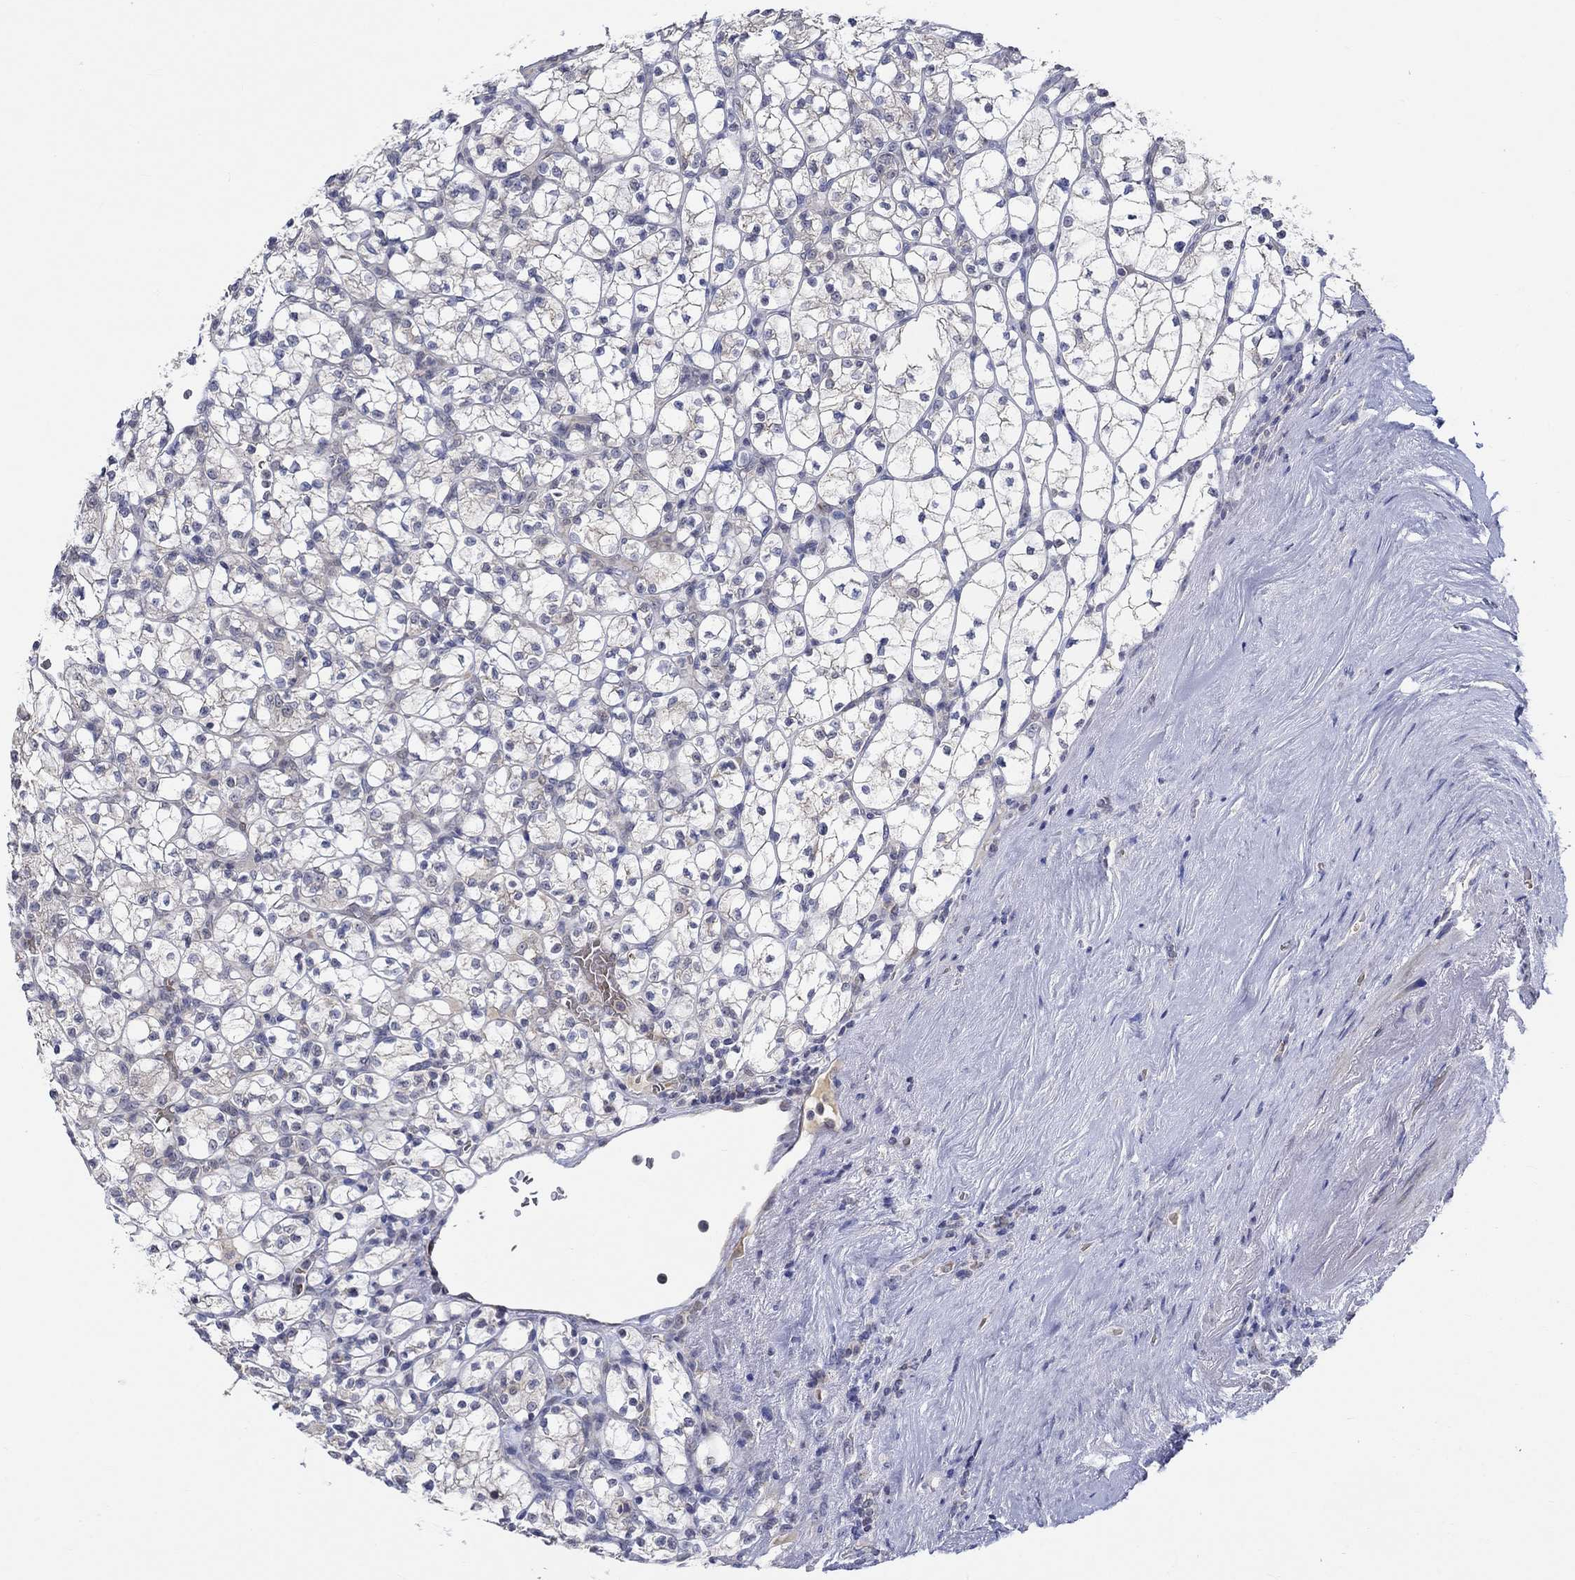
{"staining": {"intensity": "negative", "quantity": "none", "location": "none"}, "tissue": "renal cancer", "cell_type": "Tumor cells", "image_type": "cancer", "snomed": [{"axis": "morphology", "description": "Adenocarcinoma, NOS"}, {"axis": "topography", "description": "Kidney"}], "caption": "An image of human adenocarcinoma (renal) is negative for staining in tumor cells.", "gene": "WASF1", "patient": {"sex": "female", "age": 89}}